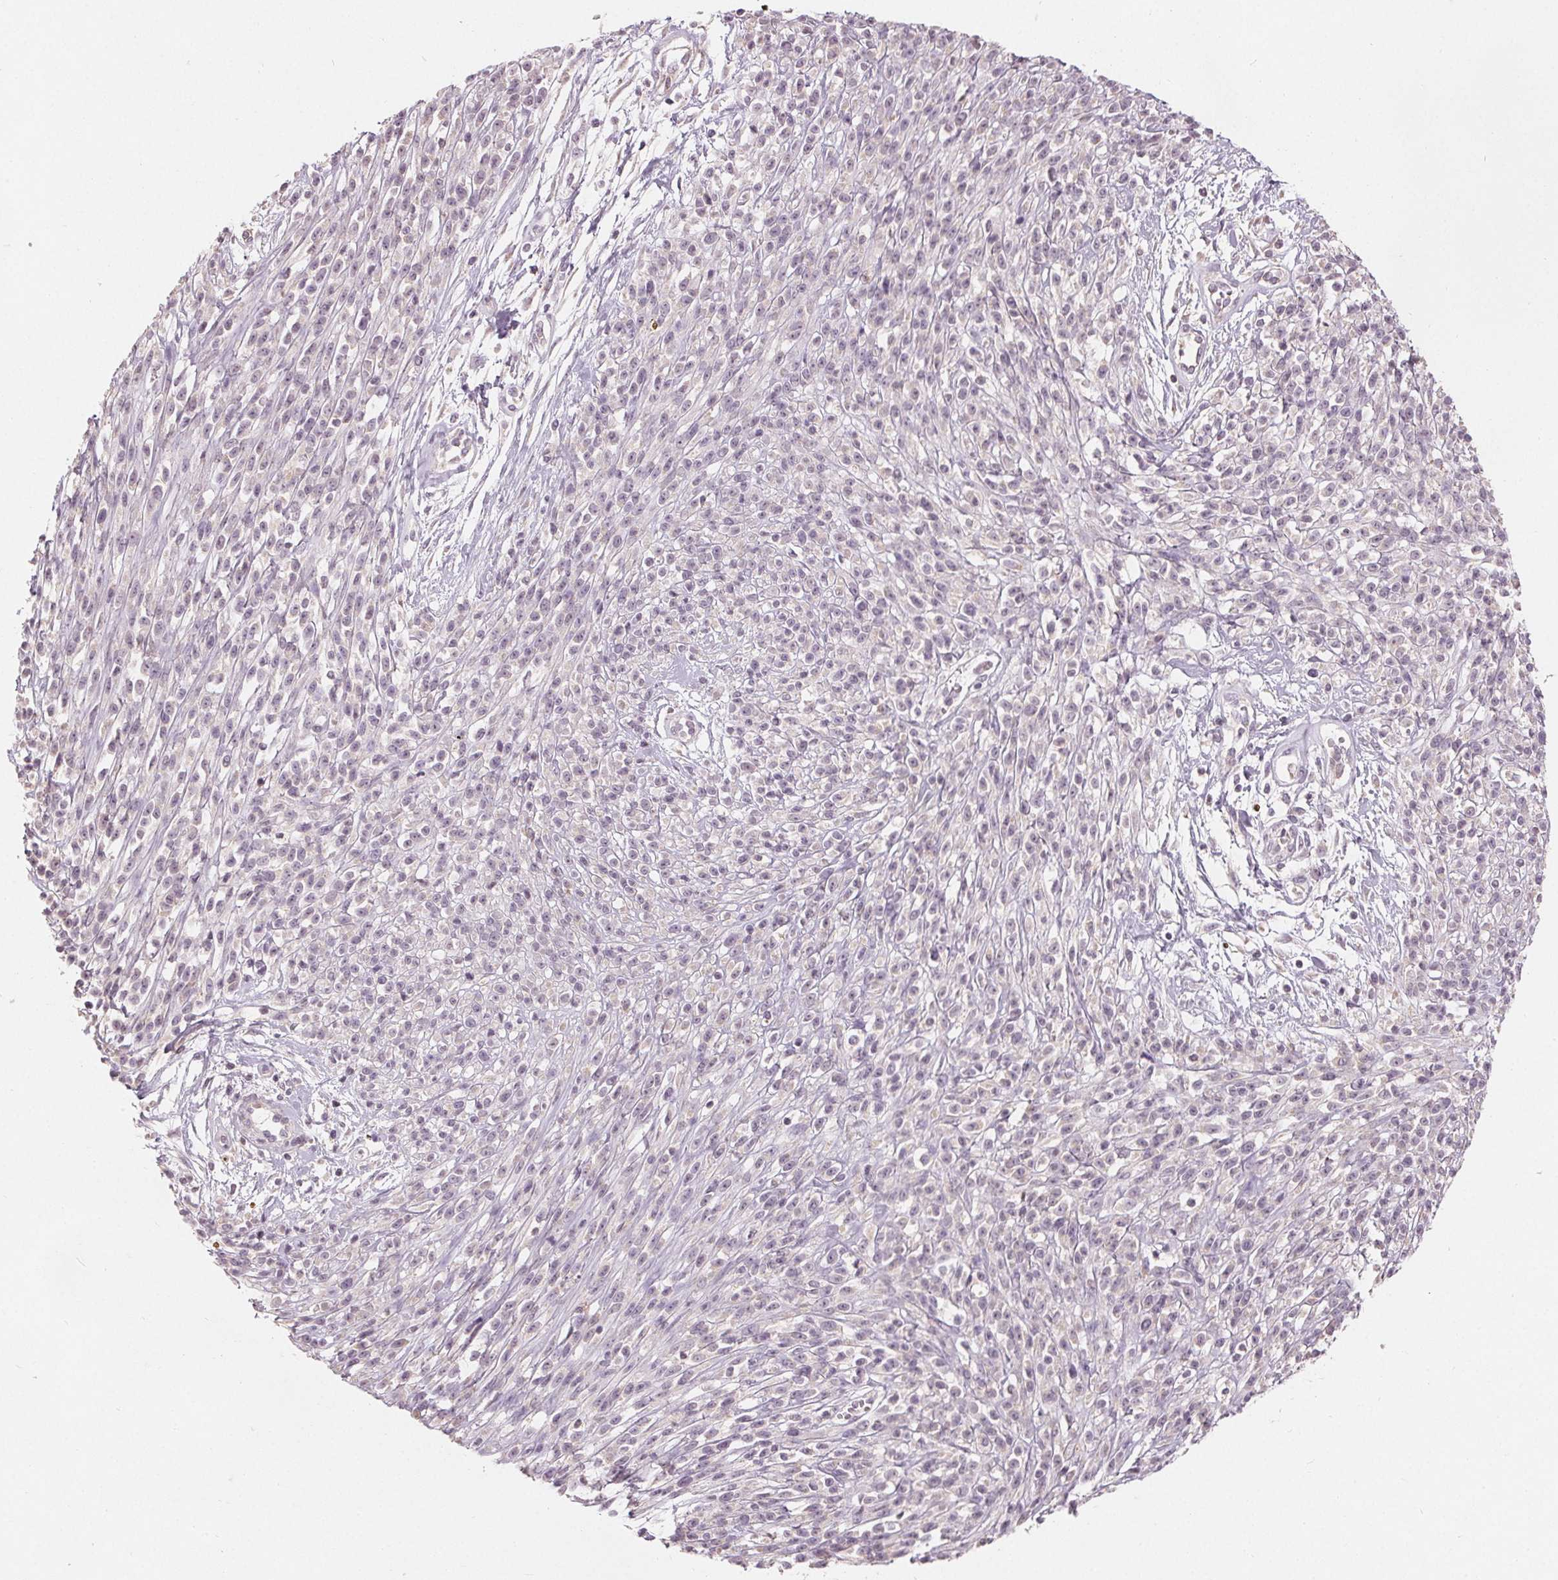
{"staining": {"intensity": "negative", "quantity": "none", "location": "none"}, "tissue": "melanoma", "cell_type": "Tumor cells", "image_type": "cancer", "snomed": [{"axis": "morphology", "description": "Malignant melanoma, NOS"}, {"axis": "topography", "description": "Skin"}, {"axis": "topography", "description": "Skin of trunk"}], "caption": "Tumor cells are negative for protein expression in human melanoma.", "gene": "TRIM60", "patient": {"sex": "male", "age": 74}}